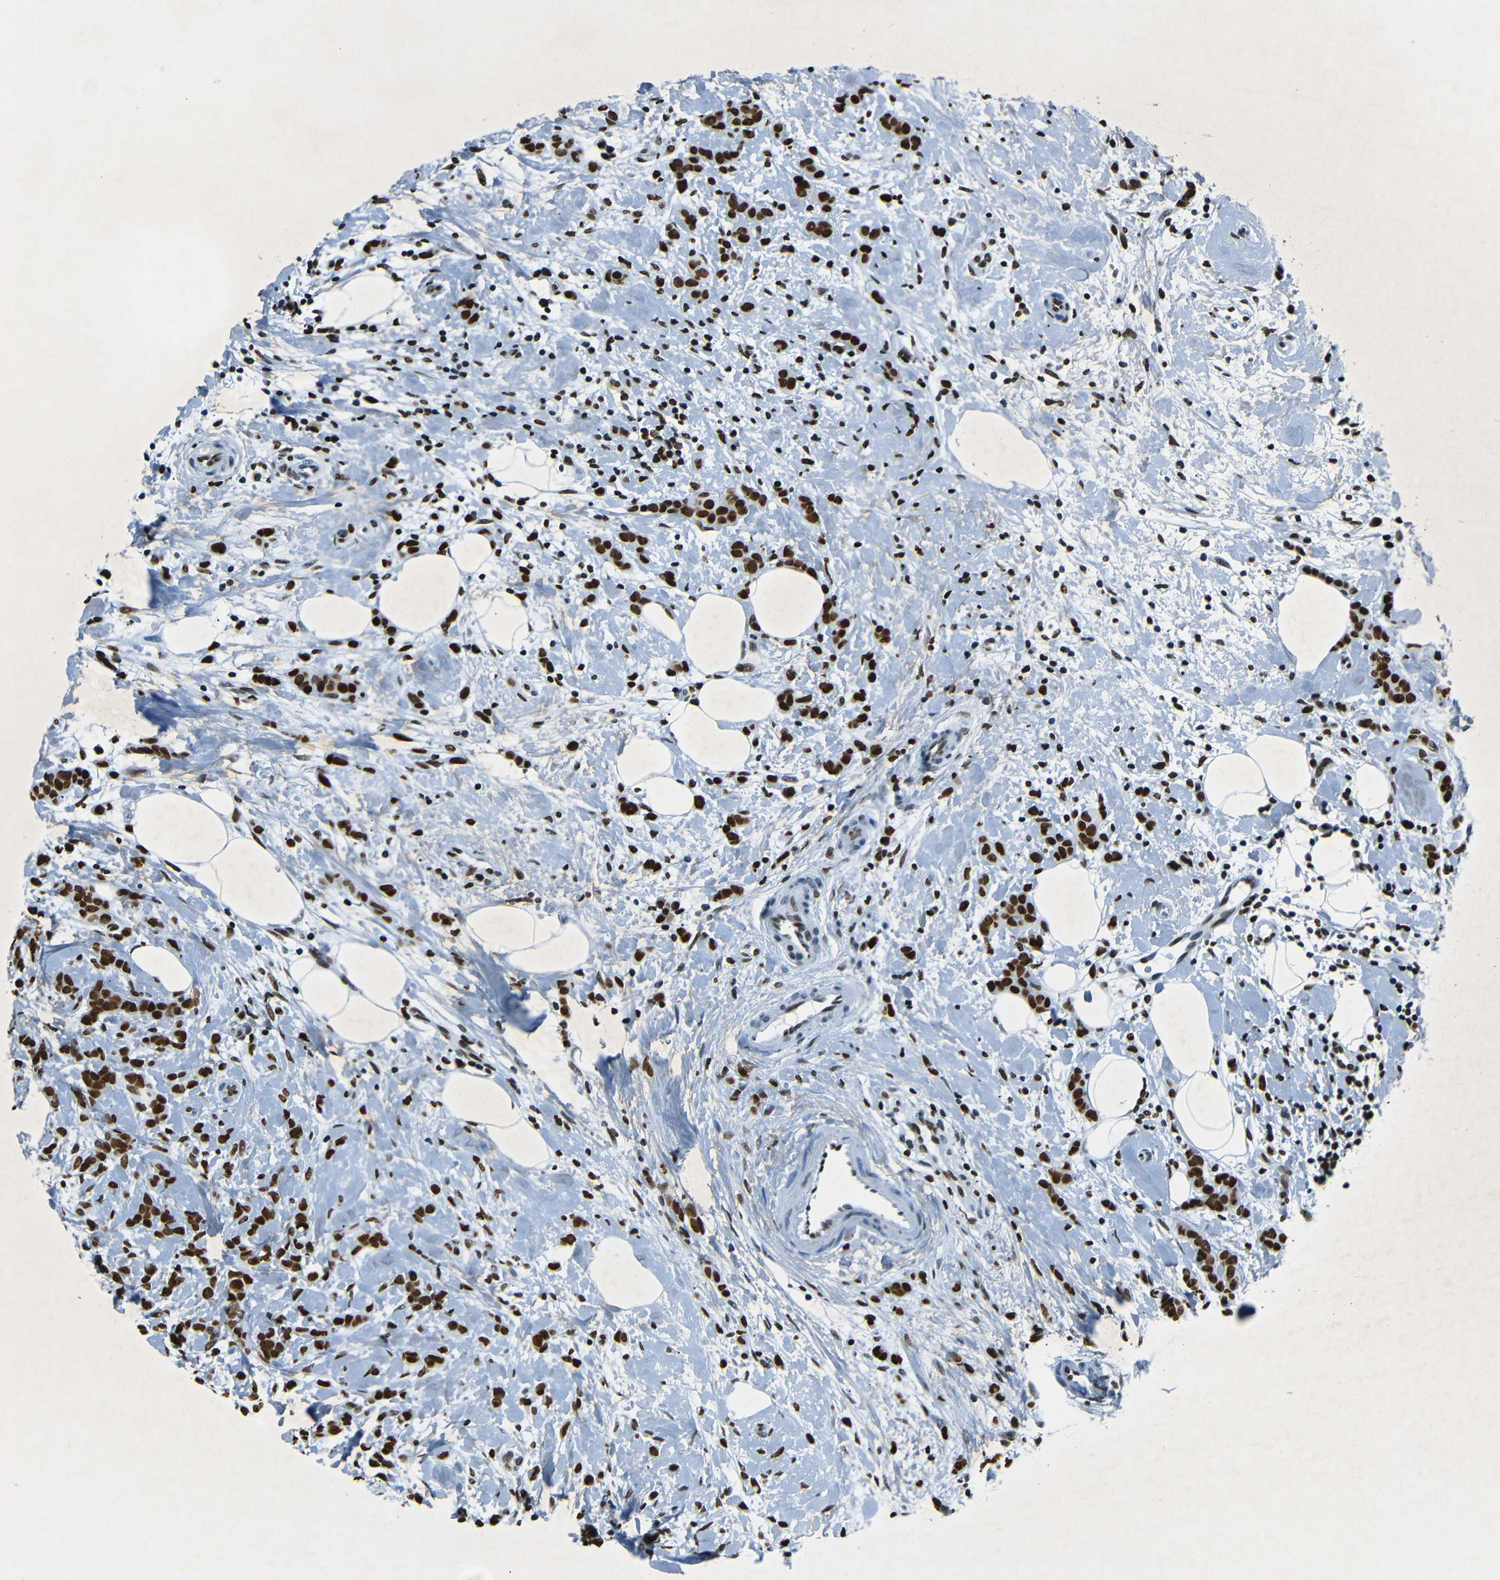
{"staining": {"intensity": "strong", "quantity": ">75%", "location": "nuclear"}, "tissue": "breast cancer", "cell_type": "Tumor cells", "image_type": "cancer", "snomed": [{"axis": "morphology", "description": "Lobular carcinoma, in situ"}, {"axis": "morphology", "description": "Lobular carcinoma"}, {"axis": "topography", "description": "Breast"}], "caption": "Tumor cells show high levels of strong nuclear staining in about >75% of cells in human lobular carcinoma (breast).", "gene": "HMGN1", "patient": {"sex": "female", "age": 41}}